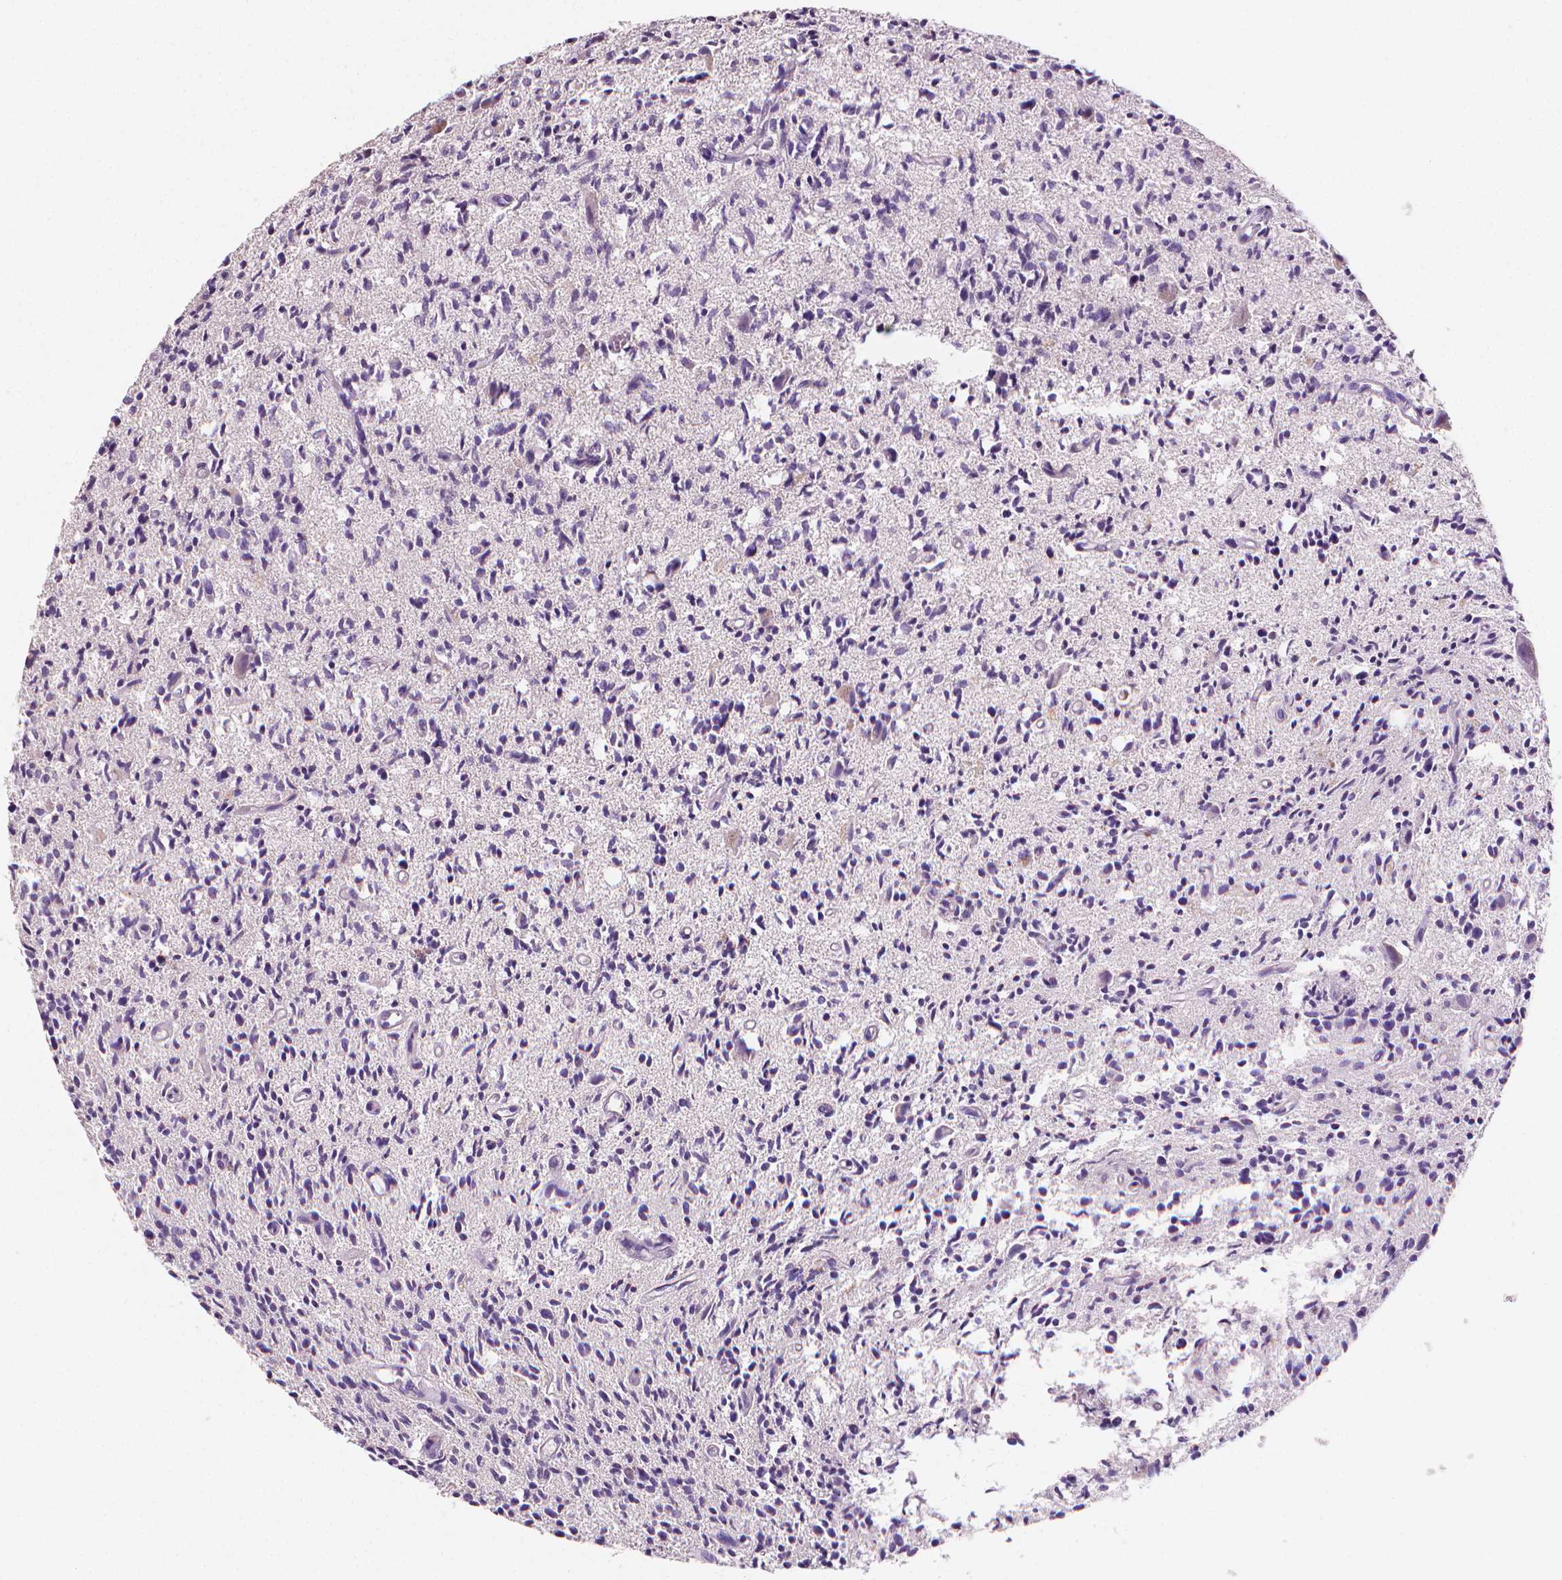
{"staining": {"intensity": "negative", "quantity": "none", "location": "none"}, "tissue": "glioma", "cell_type": "Tumor cells", "image_type": "cancer", "snomed": [{"axis": "morphology", "description": "Glioma, malignant, Low grade"}, {"axis": "topography", "description": "Brain"}], "caption": "Malignant glioma (low-grade) was stained to show a protein in brown. There is no significant staining in tumor cells.", "gene": "FASN", "patient": {"sex": "male", "age": 64}}